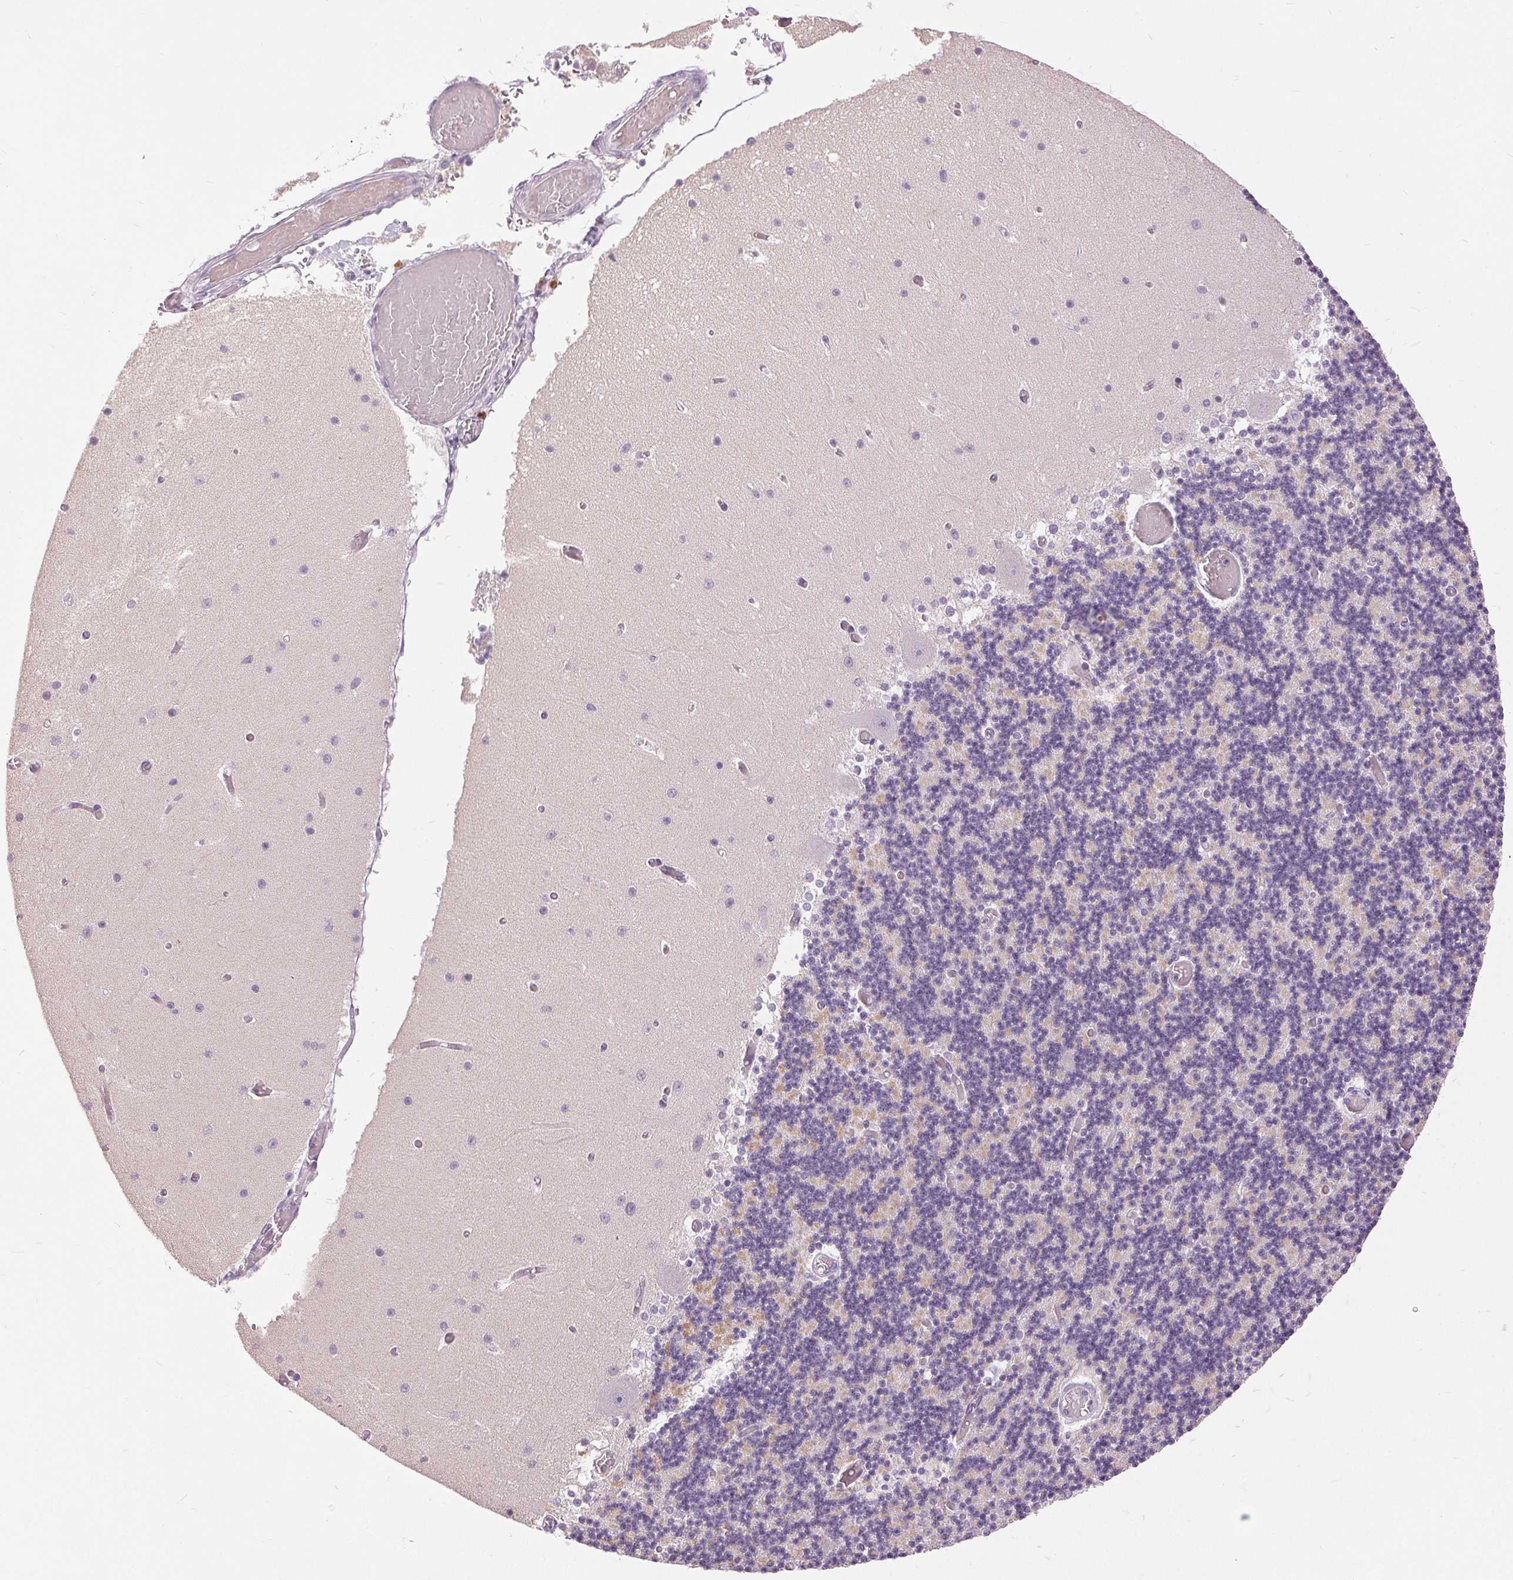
{"staining": {"intensity": "moderate", "quantity": "<25%", "location": "cytoplasmic/membranous"}, "tissue": "cerebellum", "cell_type": "Cells in granular layer", "image_type": "normal", "snomed": [{"axis": "morphology", "description": "Normal tissue, NOS"}, {"axis": "topography", "description": "Cerebellum"}], "caption": "The image reveals immunohistochemical staining of benign cerebellum. There is moderate cytoplasmic/membranous staining is appreciated in about <25% of cells in granular layer.", "gene": "DSG3", "patient": {"sex": "female", "age": 28}}